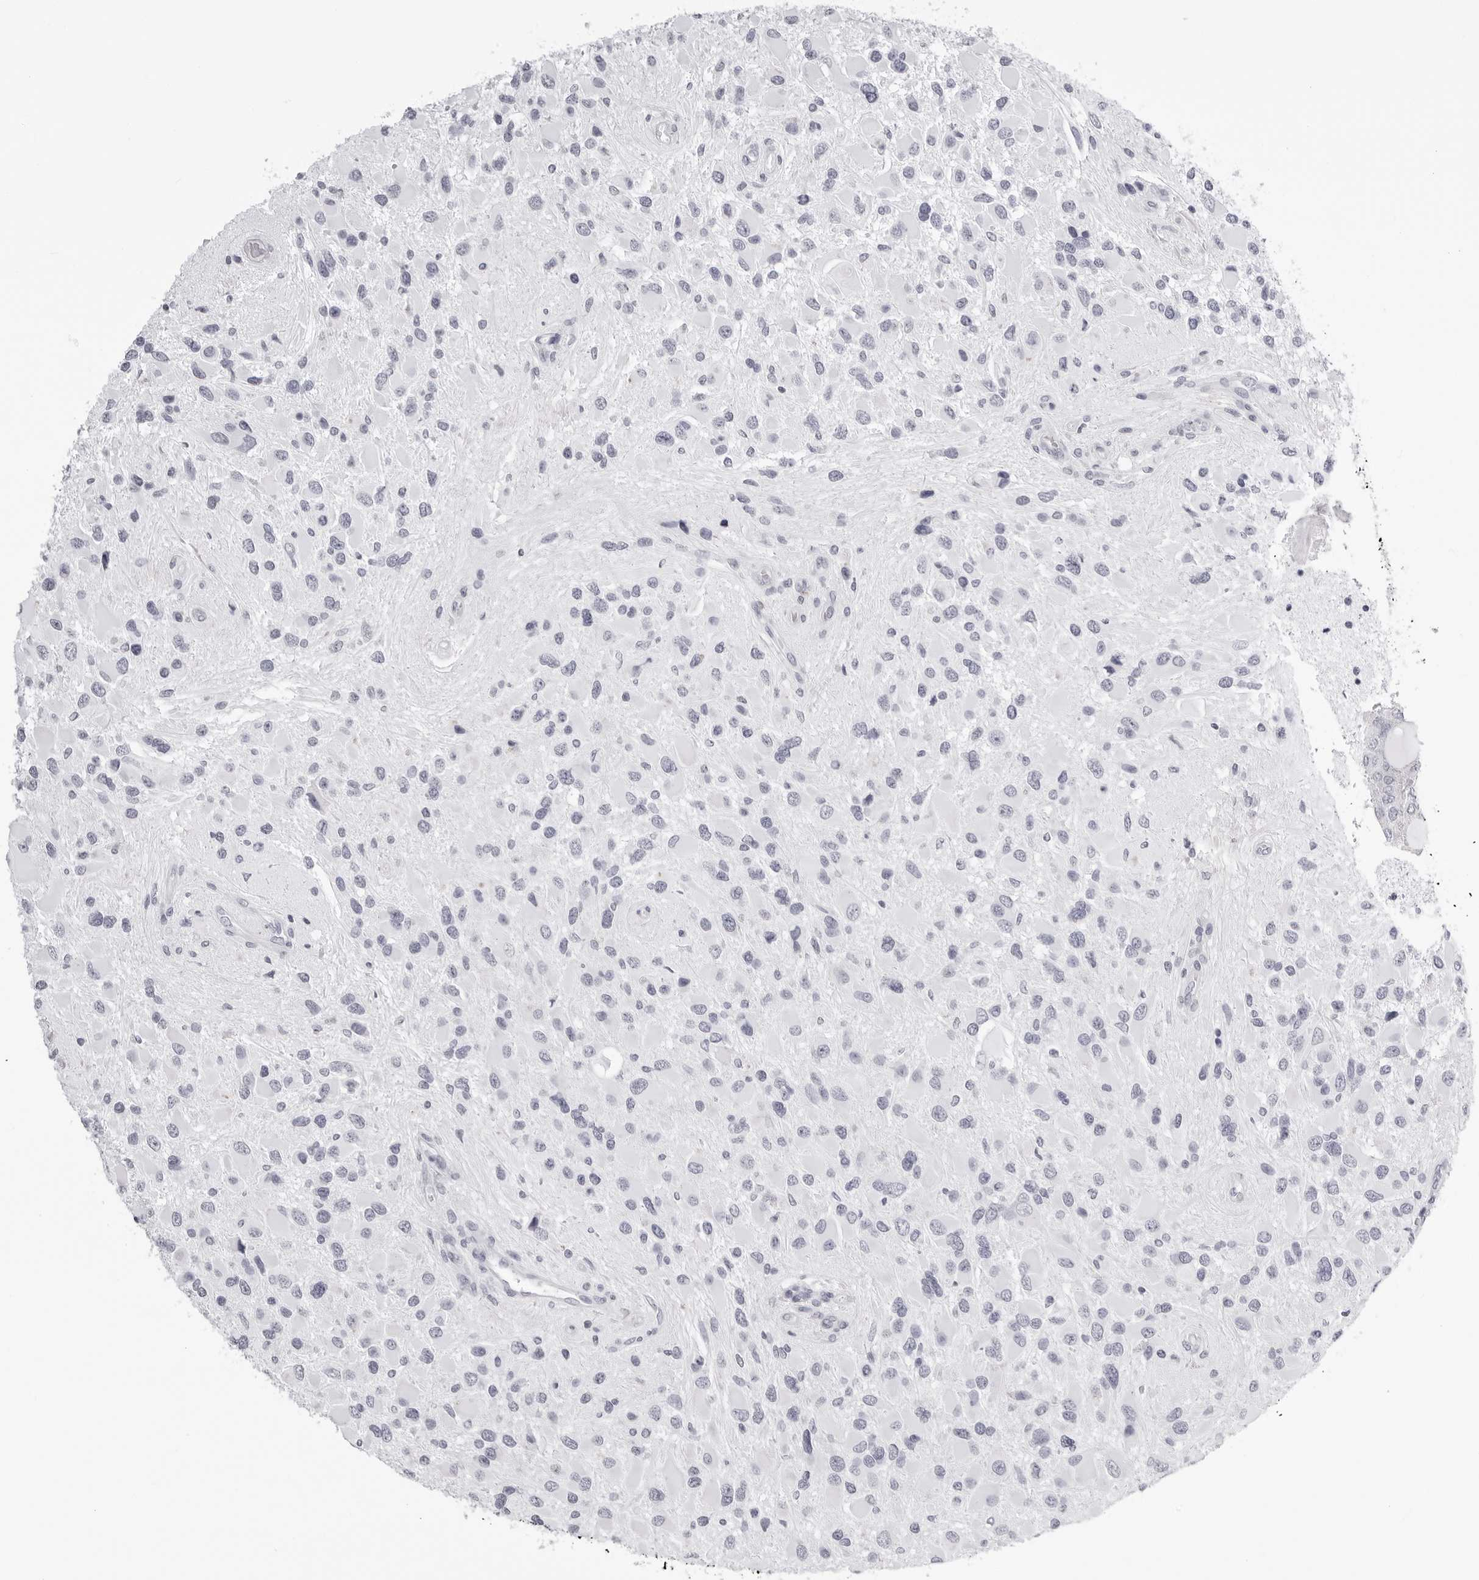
{"staining": {"intensity": "negative", "quantity": "none", "location": "none"}, "tissue": "glioma", "cell_type": "Tumor cells", "image_type": "cancer", "snomed": [{"axis": "morphology", "description": "Glioma, malignant, High grade"}, {"axis": "topography", "description": "Brain"}], "caption": "High power microscopy image of an IHC image of glioma, revealing no significant staining in tumor cells.", "gene": "CST1", "patient": {"sex": "male", "age": 53}}